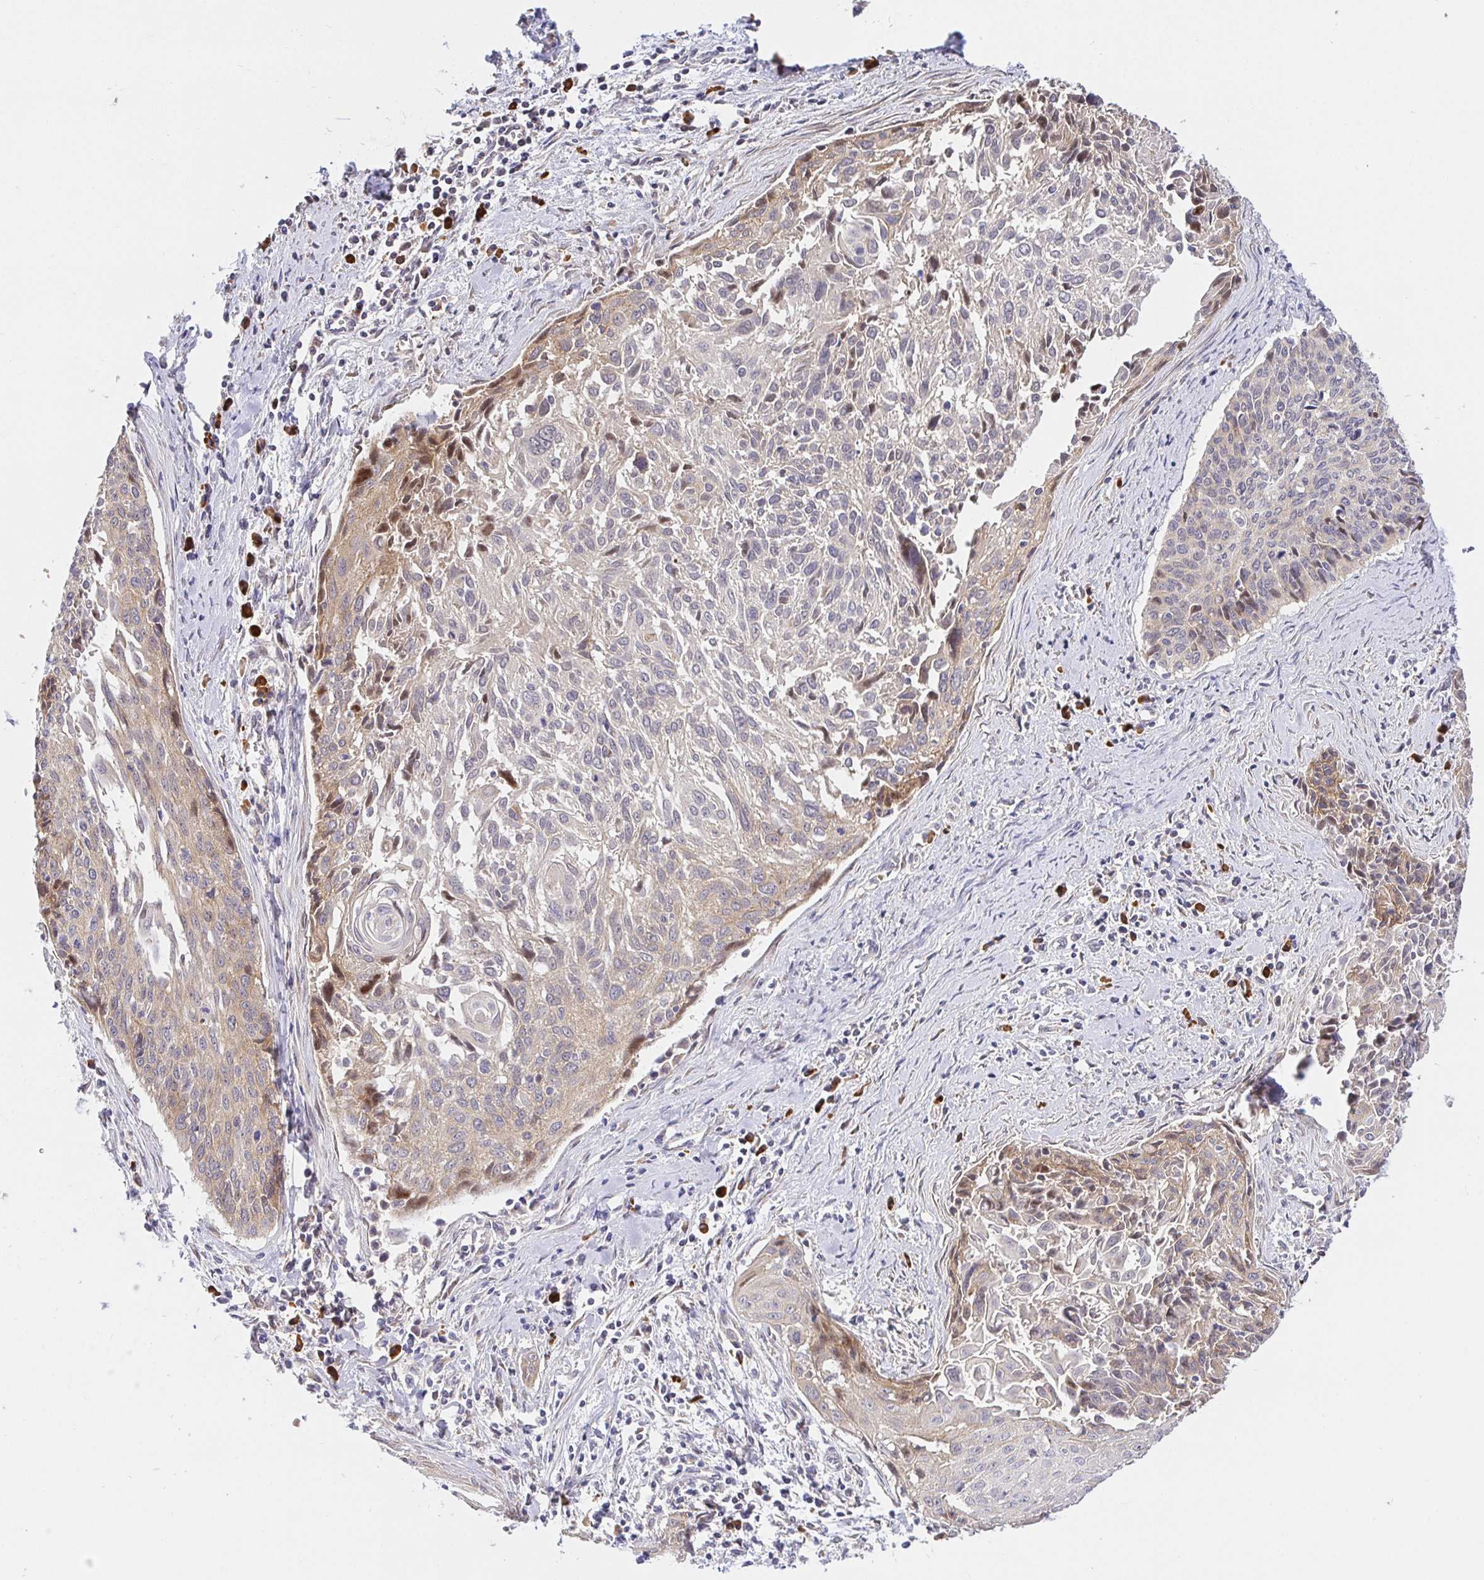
{"staining": {"intensity": "weak", "quantity": "25%-75%", "location": "cytoplasmic/membranous"}, "tissue": "cervical cancer", "cell_type": "Tumor cells", "image_type": "cancer", "snomed": [{"axis": "morphology", "description": "Squamous cell carcinoma, NOS"}, {"axis": "topography", "description": "Cervix"}], "caption": "This is an image of immunohistochemistry (IHC) staining of cervical cancer, which shows weak staining in the cytoplasmic/membranous of tumor cells.", "gene": "ZDHHC11", "patient": {"sex": "female", "age": 55}}